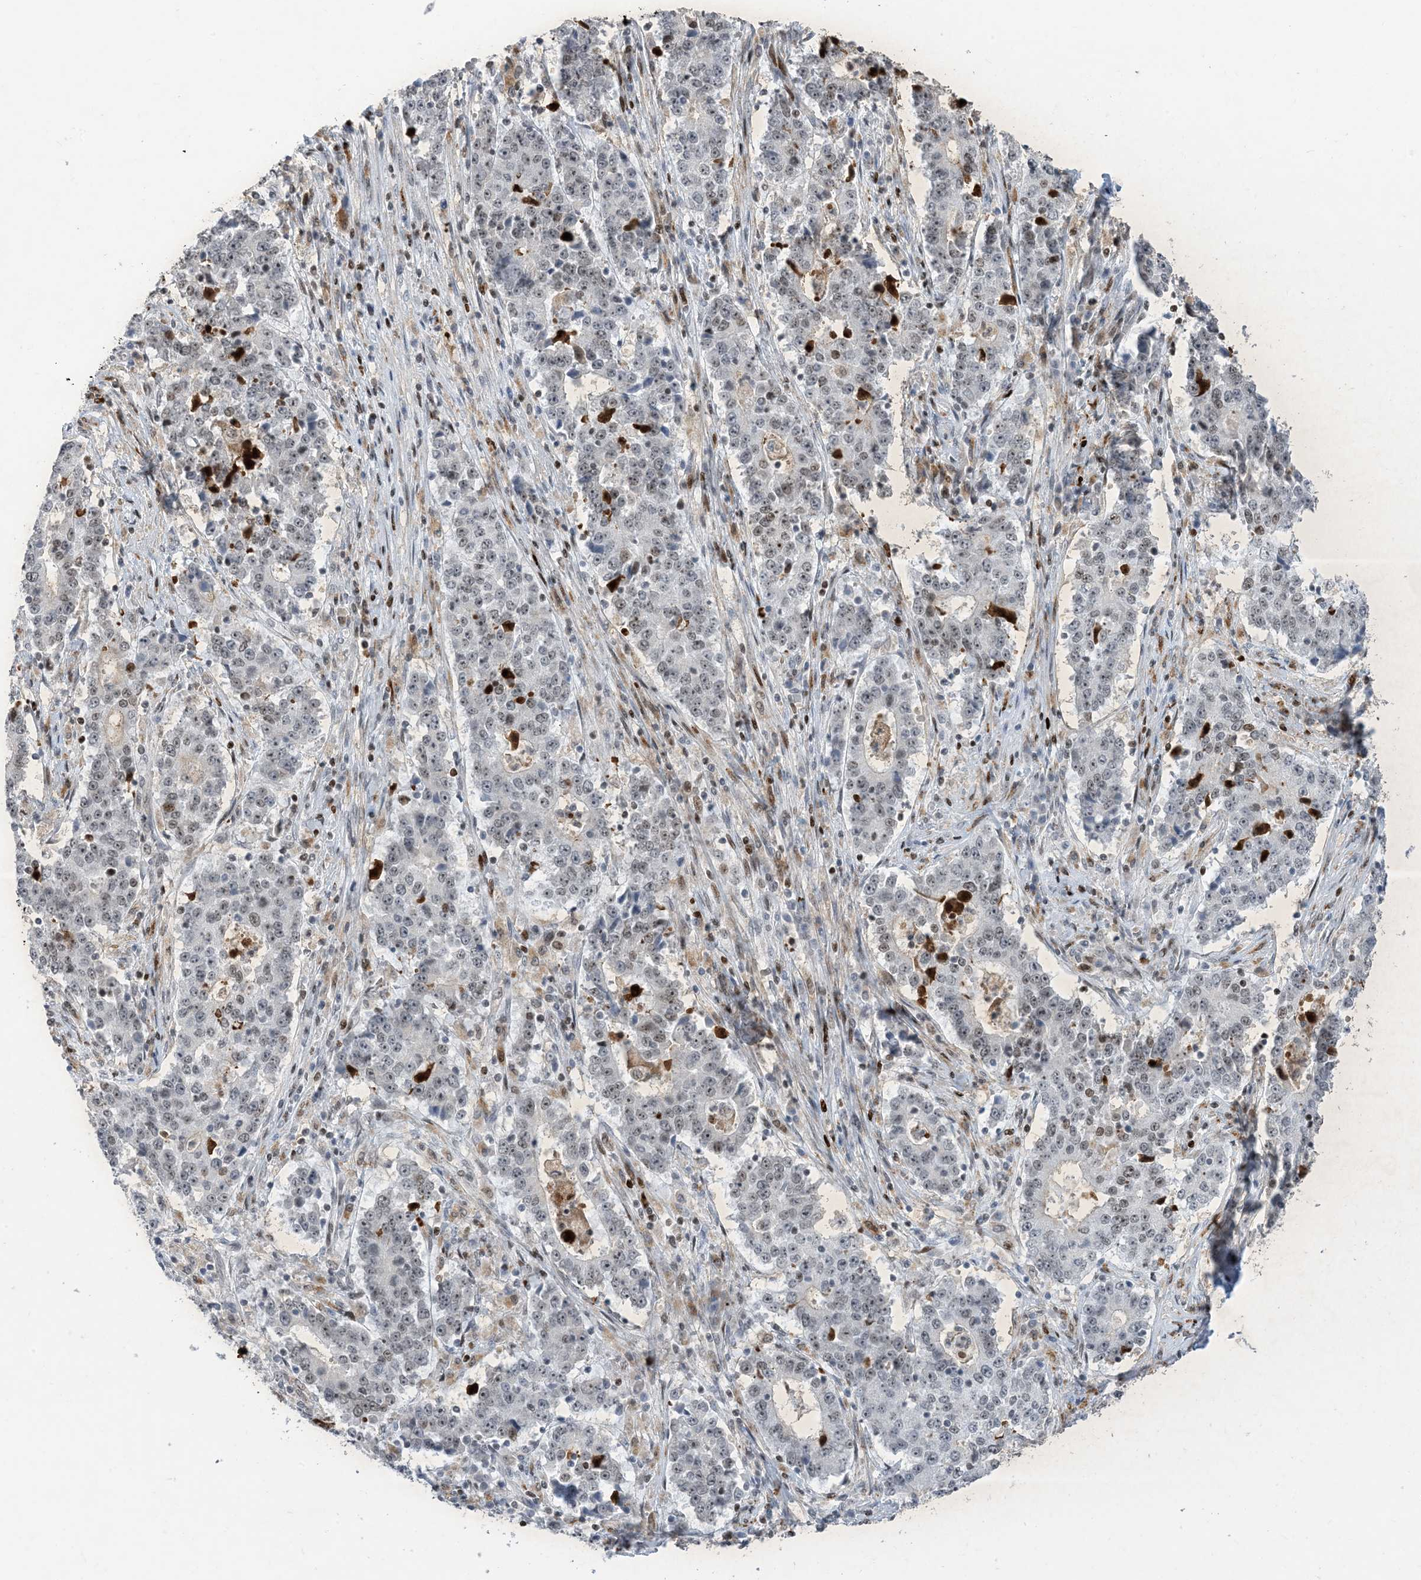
{"staining": {"intensity": "weak", "quantity": "<25%", "location": "nuclear"}, "tissue": "stomach cancer", "cell_type": "Tumor cells", "image_type": "cancer", "snomed": [{"axis": "morphology", "description": "Adenocarcinoma, NOS"}, {"axis": "topography", "description": "Stomach"}], "caption": "Tumor cells show no significant protein positivity in adenocarcinoma (stomach).", "gene": "SLC25A53", "patient": {"sex": "male", "age": 59}}